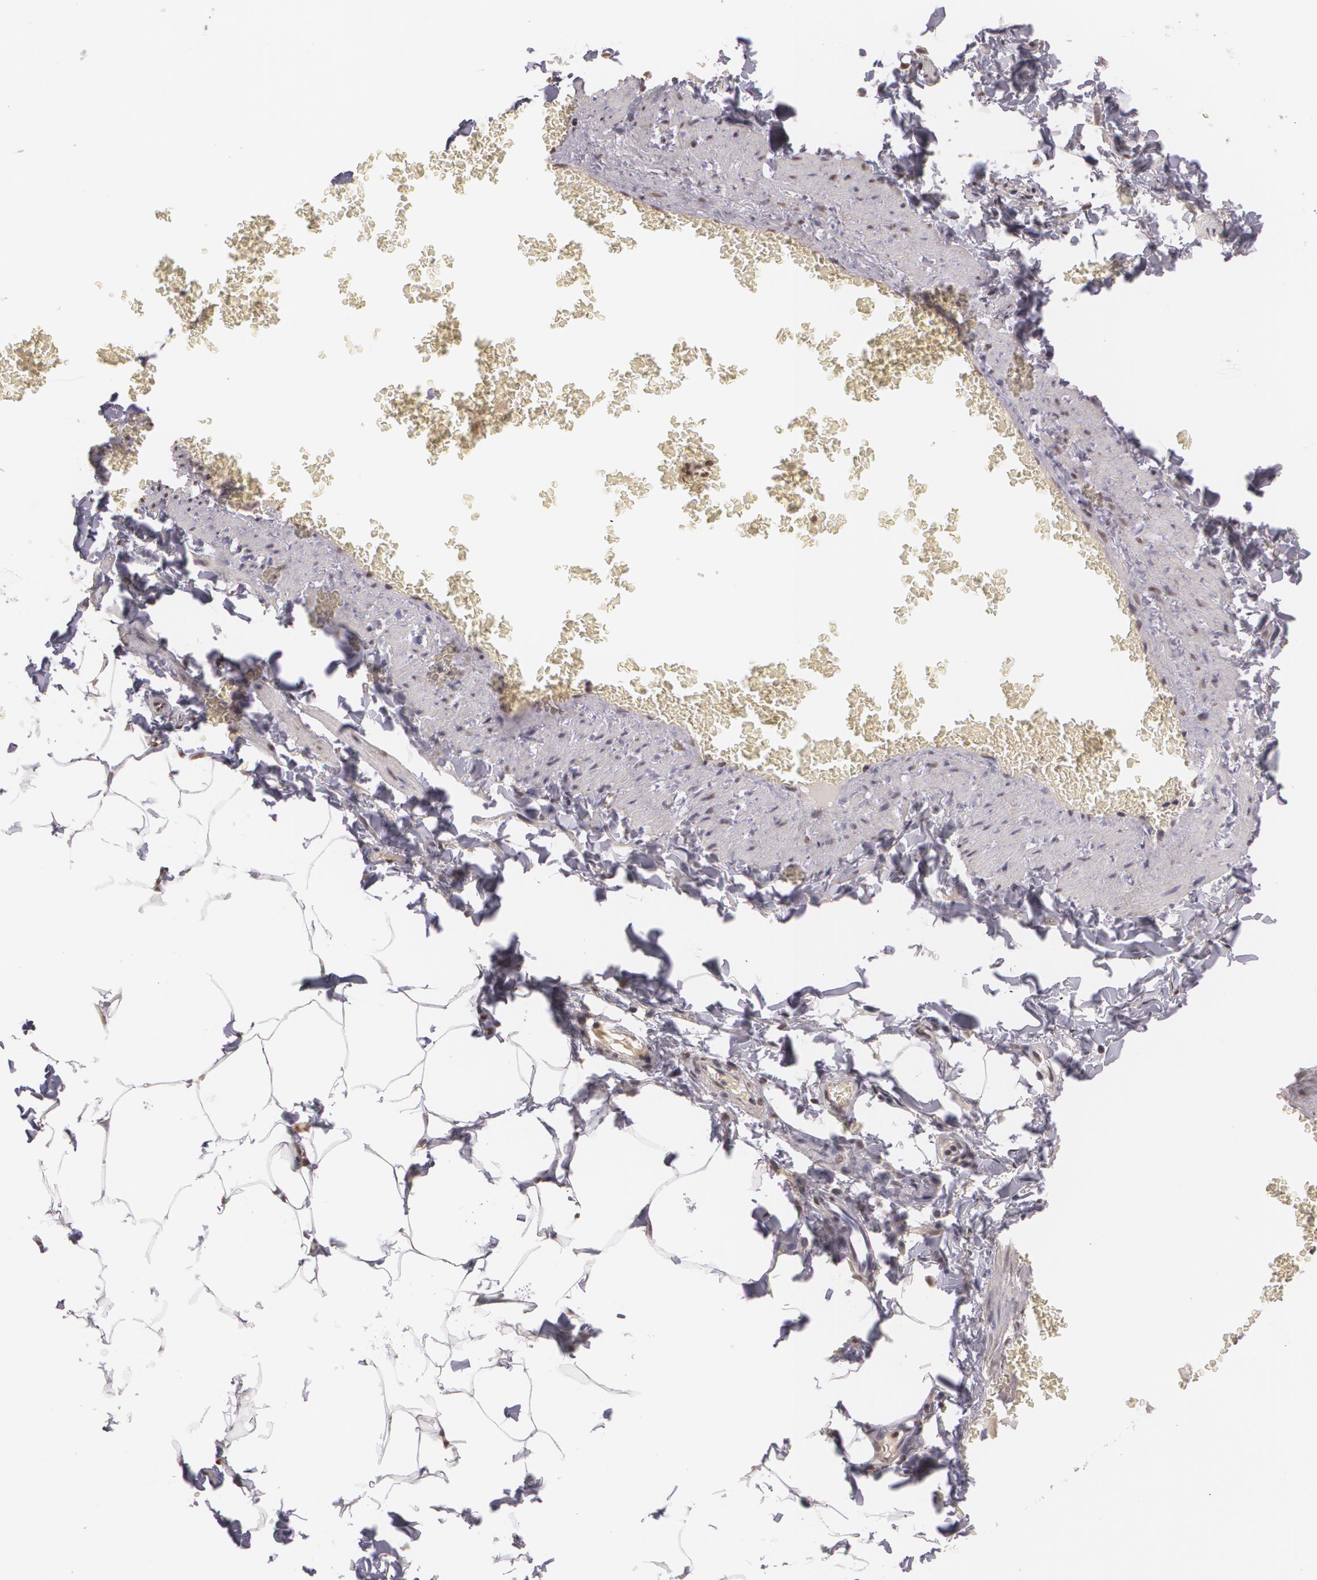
{"staining": {"intensity": "moderate", "quantity": ">75%", "location": "nuclear"}, "tissue": "adipose tissue", "cell_type": "Adipocytes", "image_type": "normal", "snomed": [{"axis": "morphology", "description": "Normal tissue, NOS"}, {"axis": "topography", "description": "Vascular tissue"}], "caption": "Immunohistochemical staining of unremarkable adipose tissue reveals medium levels of moderate nuclear positivity in approximately >75% of adipocytes.", "gene": "MUC1", "patient": {"sex": "male", "age": 41}}